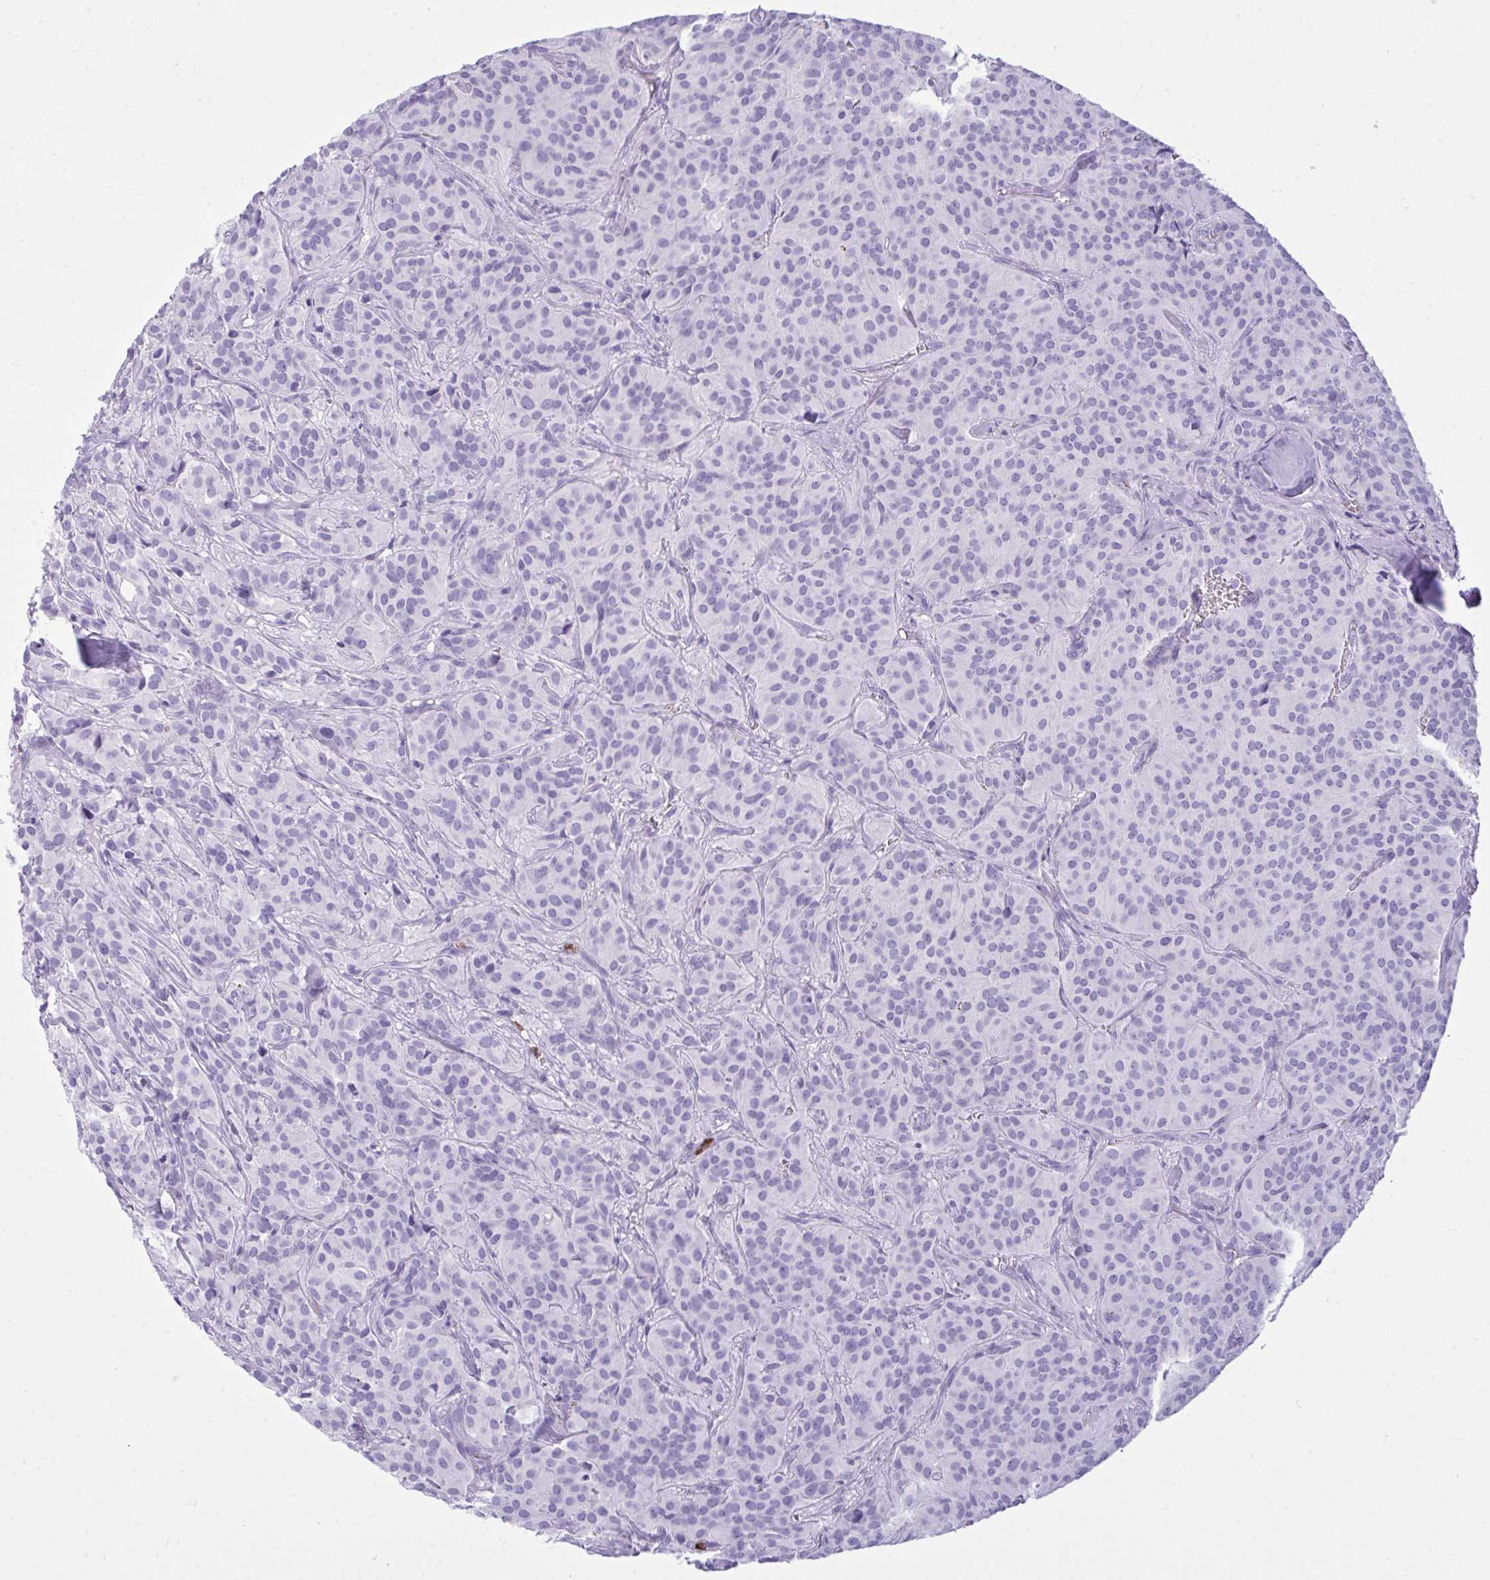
{"staining": {"intensity": "negative", "quantity": "none", "location": "none"}, "tissue": "glioma", "cell_type": "Tumor cells", "image_type": "cancer", "snomed": [{"axis": "morphology", "description": "Glioma, malignant, Low grade"}, {"axis": "topography", "description": "Brain"}], "caption": "A high-resolution photomicrograph shows immunohistochemistry staining of glioma, which shows no significant positivity in tumor cells.", "gene": "ARHGAP42", "patient": {"sex": "male", "age": 42}}